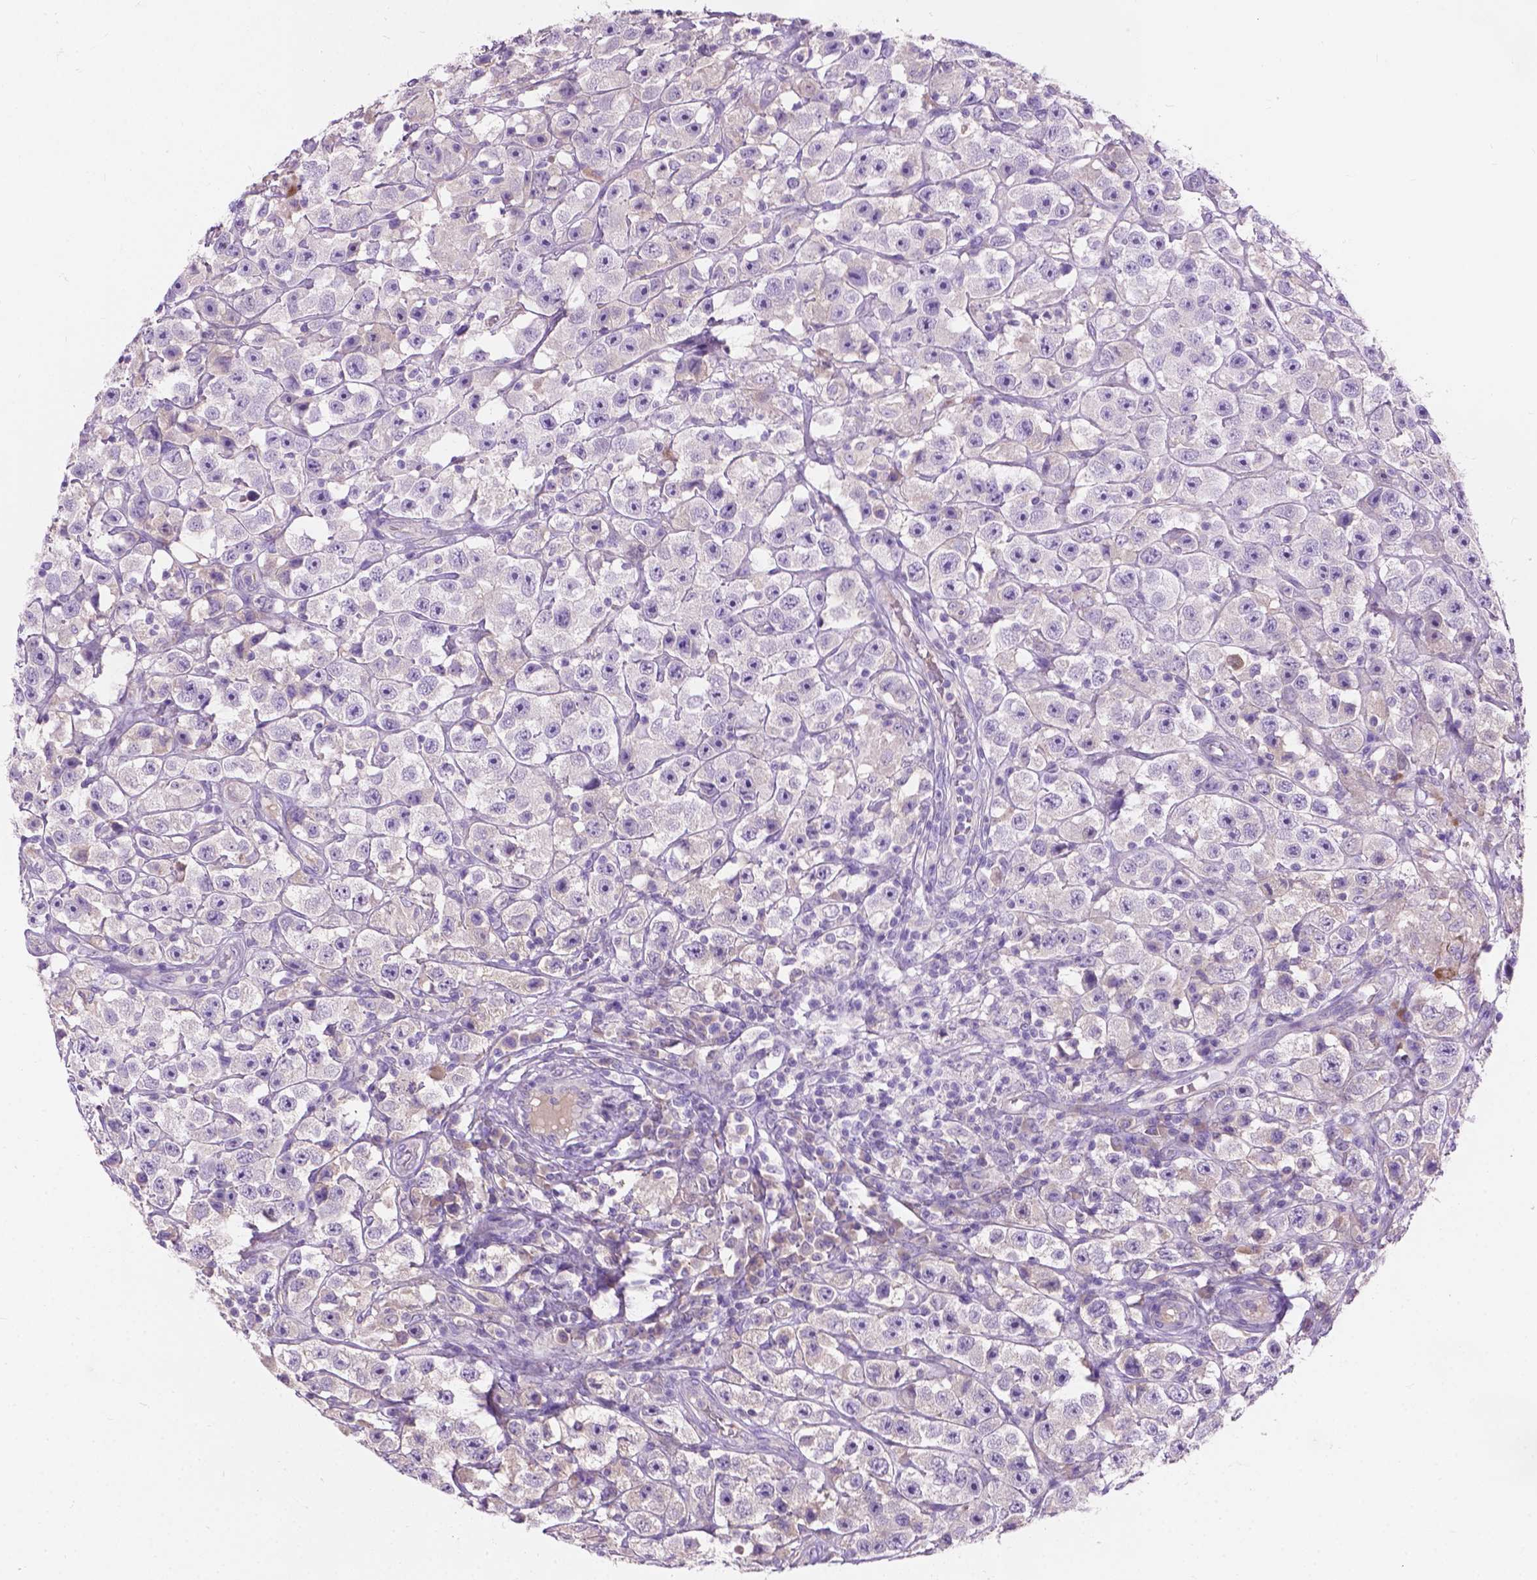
{"staining": {"intensity": "negative", "quantity": "none", "location": "none"}, "tissue": "testis cancer", "cell_type": "Tumor cells", "image_type": "cancer", "snomed": [{"axis": "morphology", "description": "Seminoma, NOS"}, {"axis": "topography", "description": "Testis"}], "caption": "Testis cancer stained for a protein using IHC displays no staining tumor cells.", "gene": "NOXO1", "patient": {"sex": "male", "age": 45}}